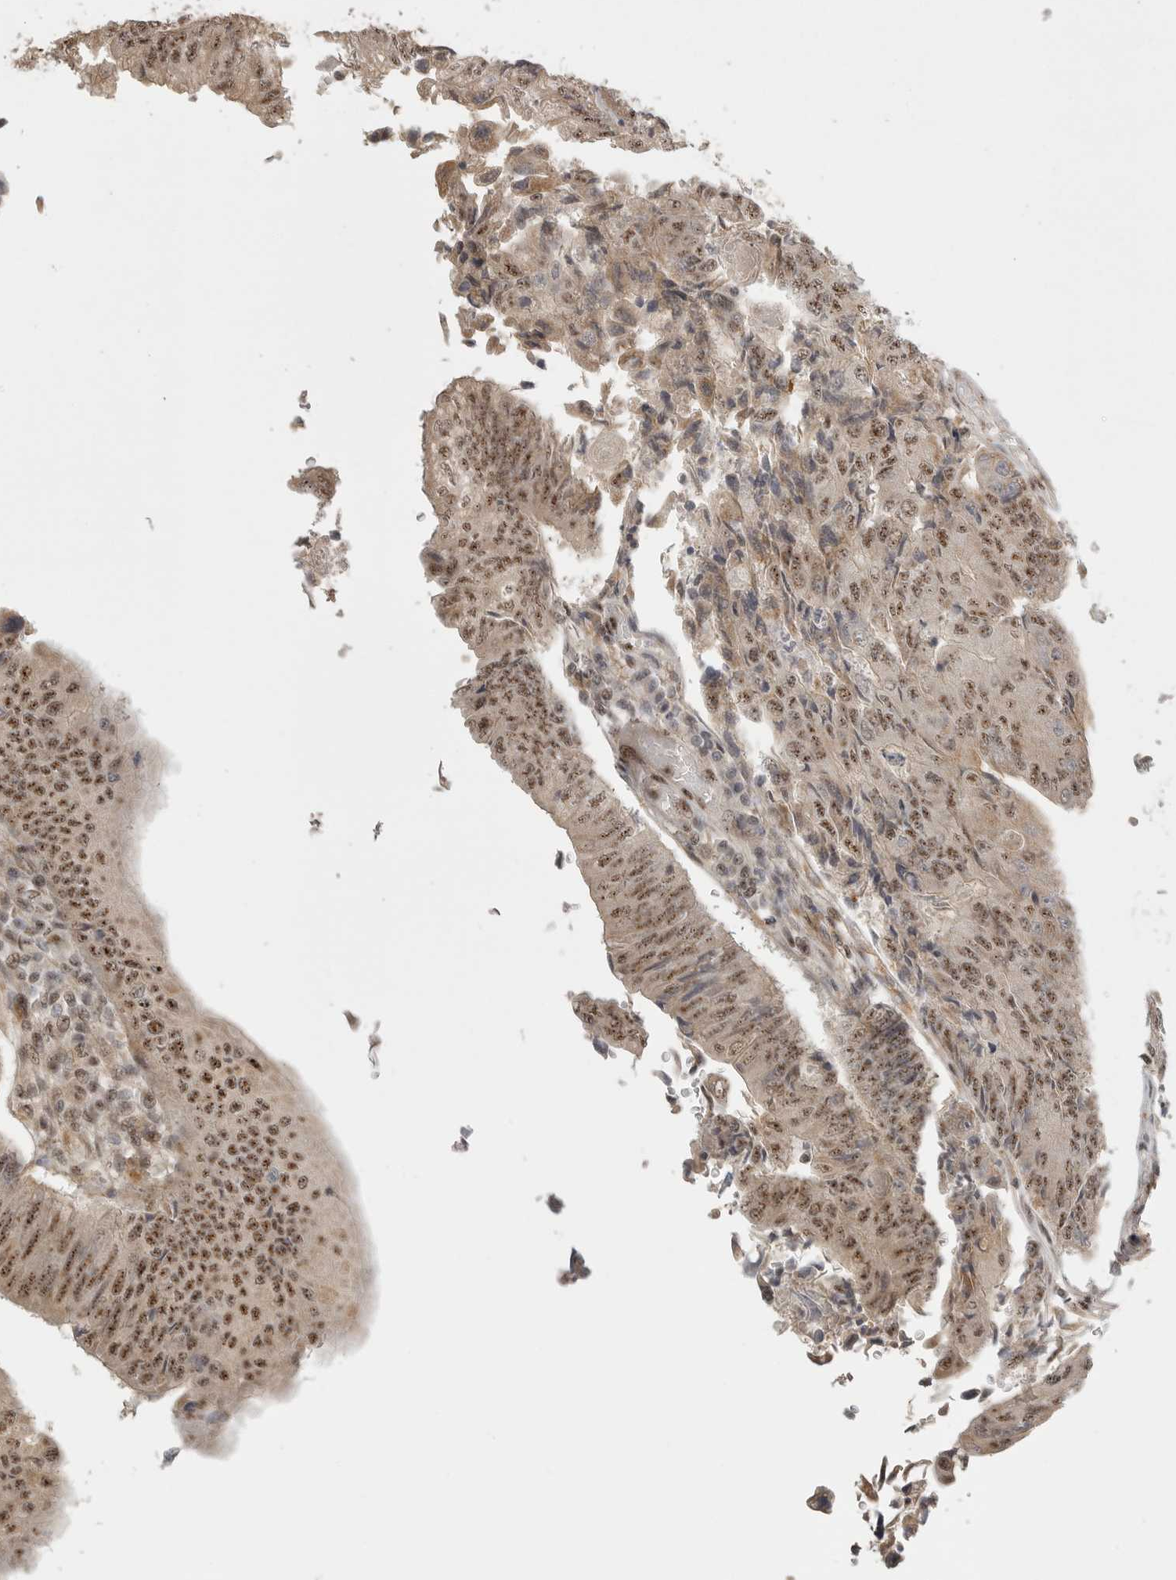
{"staining": {"intensity": "moderate", "quantity": ">75%", "location": "cytoplasmic/membranous,nuclear"}, "tissue": "colorectal cancer", "cell_type": "Tumor cells", "image_type": "cancer", "snomed": [{"axis": "morphology", "description": "Adenocarcinoma, NOS"}, {"axis": "topography", "description": "Colon"}], "caption": "Approximately >75% of tumor cells in colorectal cancer (adenocarcinoma) display moderate cytoplasmic/membranous and nuclear protein expression as visualized by brown immunohistochemical staining.", "gene": "POMP", "patient": {"sex": "female", "age": 67}}